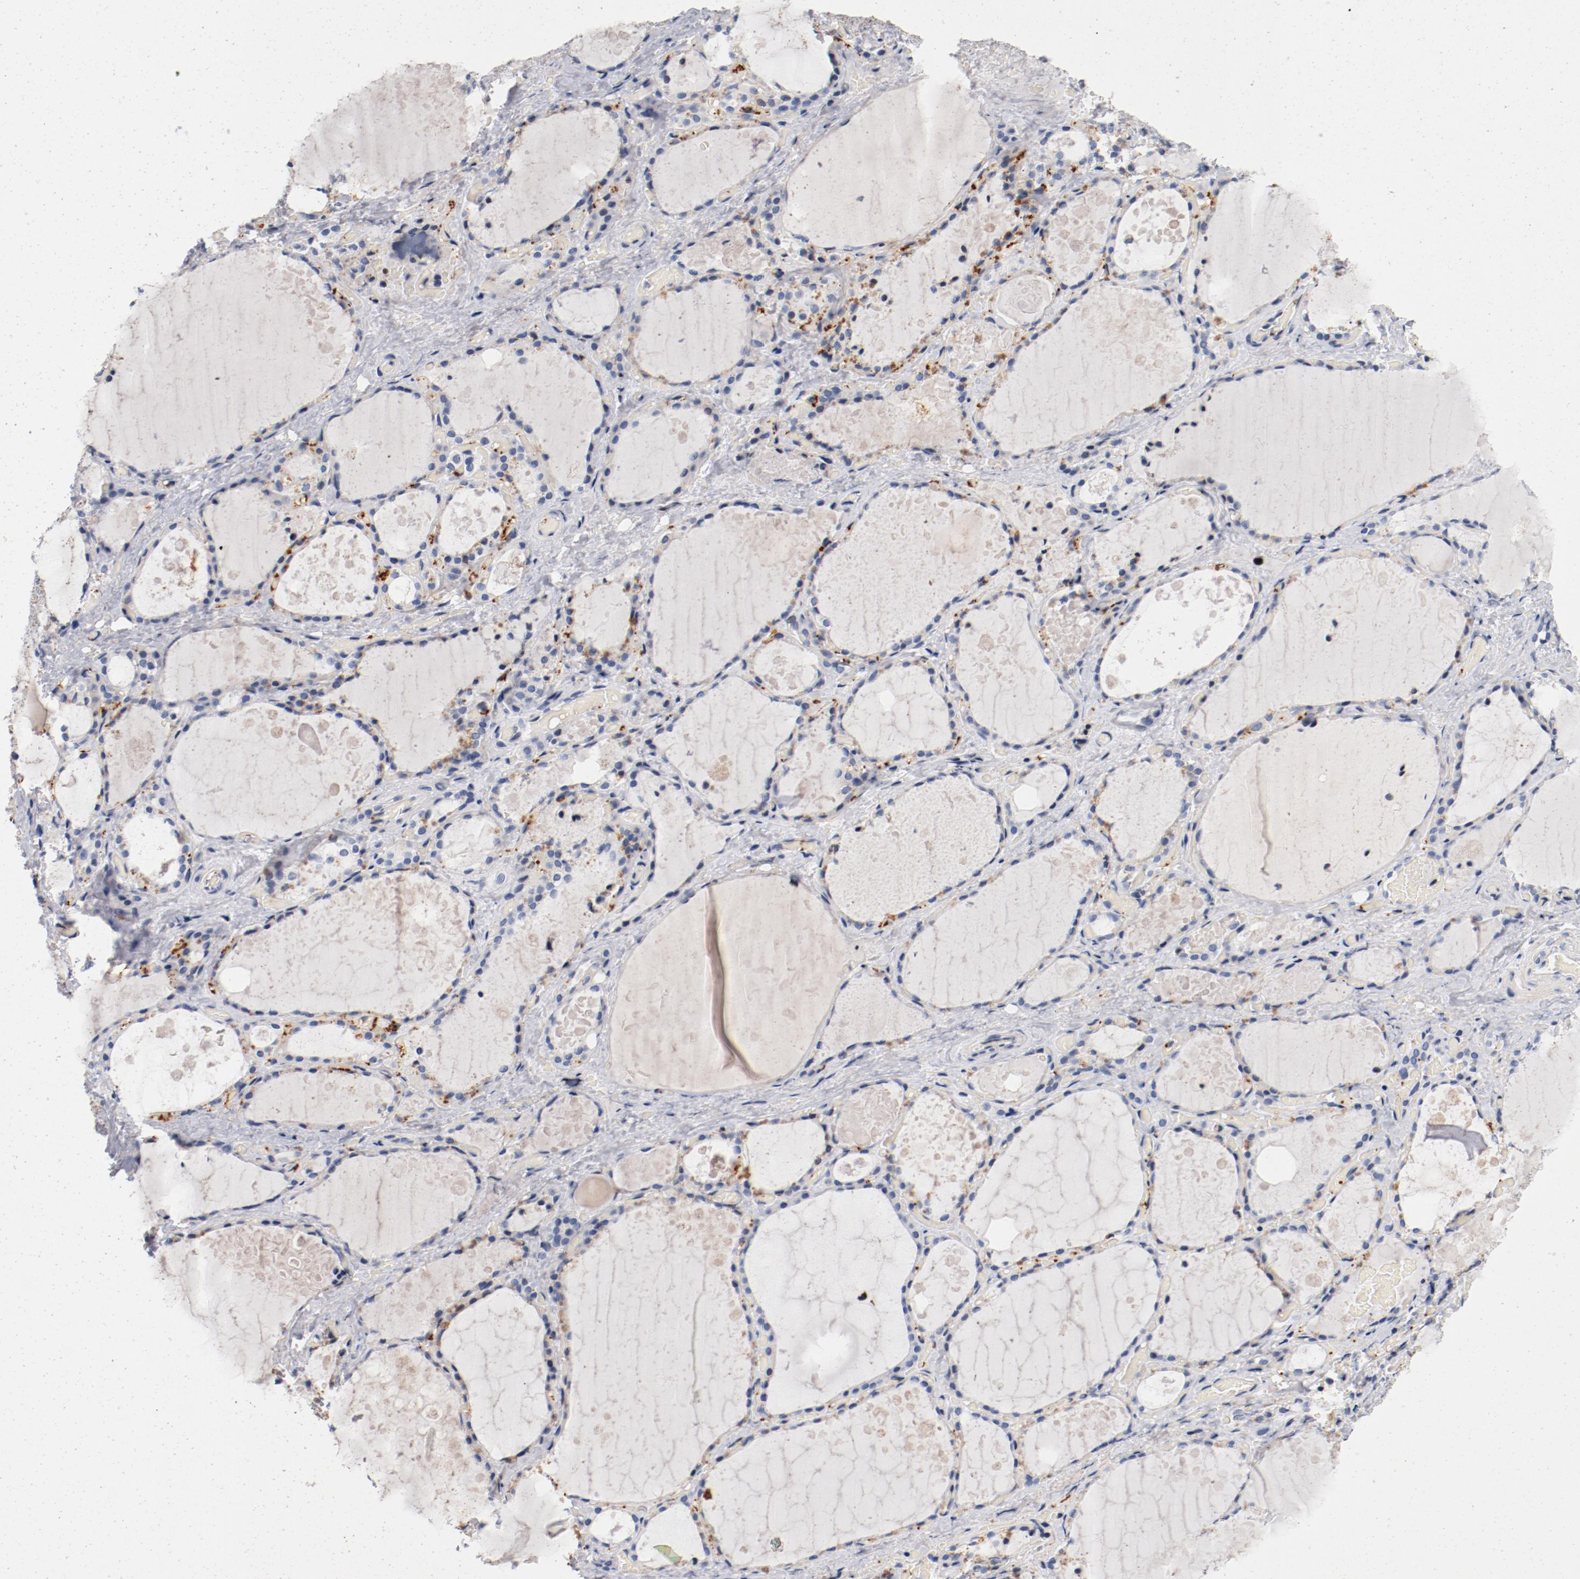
{"staining": {"intensity": "weak", "quantity": "<25%", "location": "cytoplasmic/membranous"}, "tissue": "thyroid gland", "cell_type": "Glandular cells", "image_type": "normal", "snomed": [{"axis": "morphology", "description": "Normal tissue, NOS"}, {"axis": "topography", "description": "Thyroid gland"}], "caption": "IHC photomicrograph of normal thyroid gland: human thyroid gland stained with DAB reveals no significant protein expression in glandular cells. The staining was performed using DAB to visualize the protein expression in brown, while the nuclei were stained in blue with hematoxylin (Magnification: 20x).", "gene": "PIM1", "patient": {"sex": "male", "age": 61}}